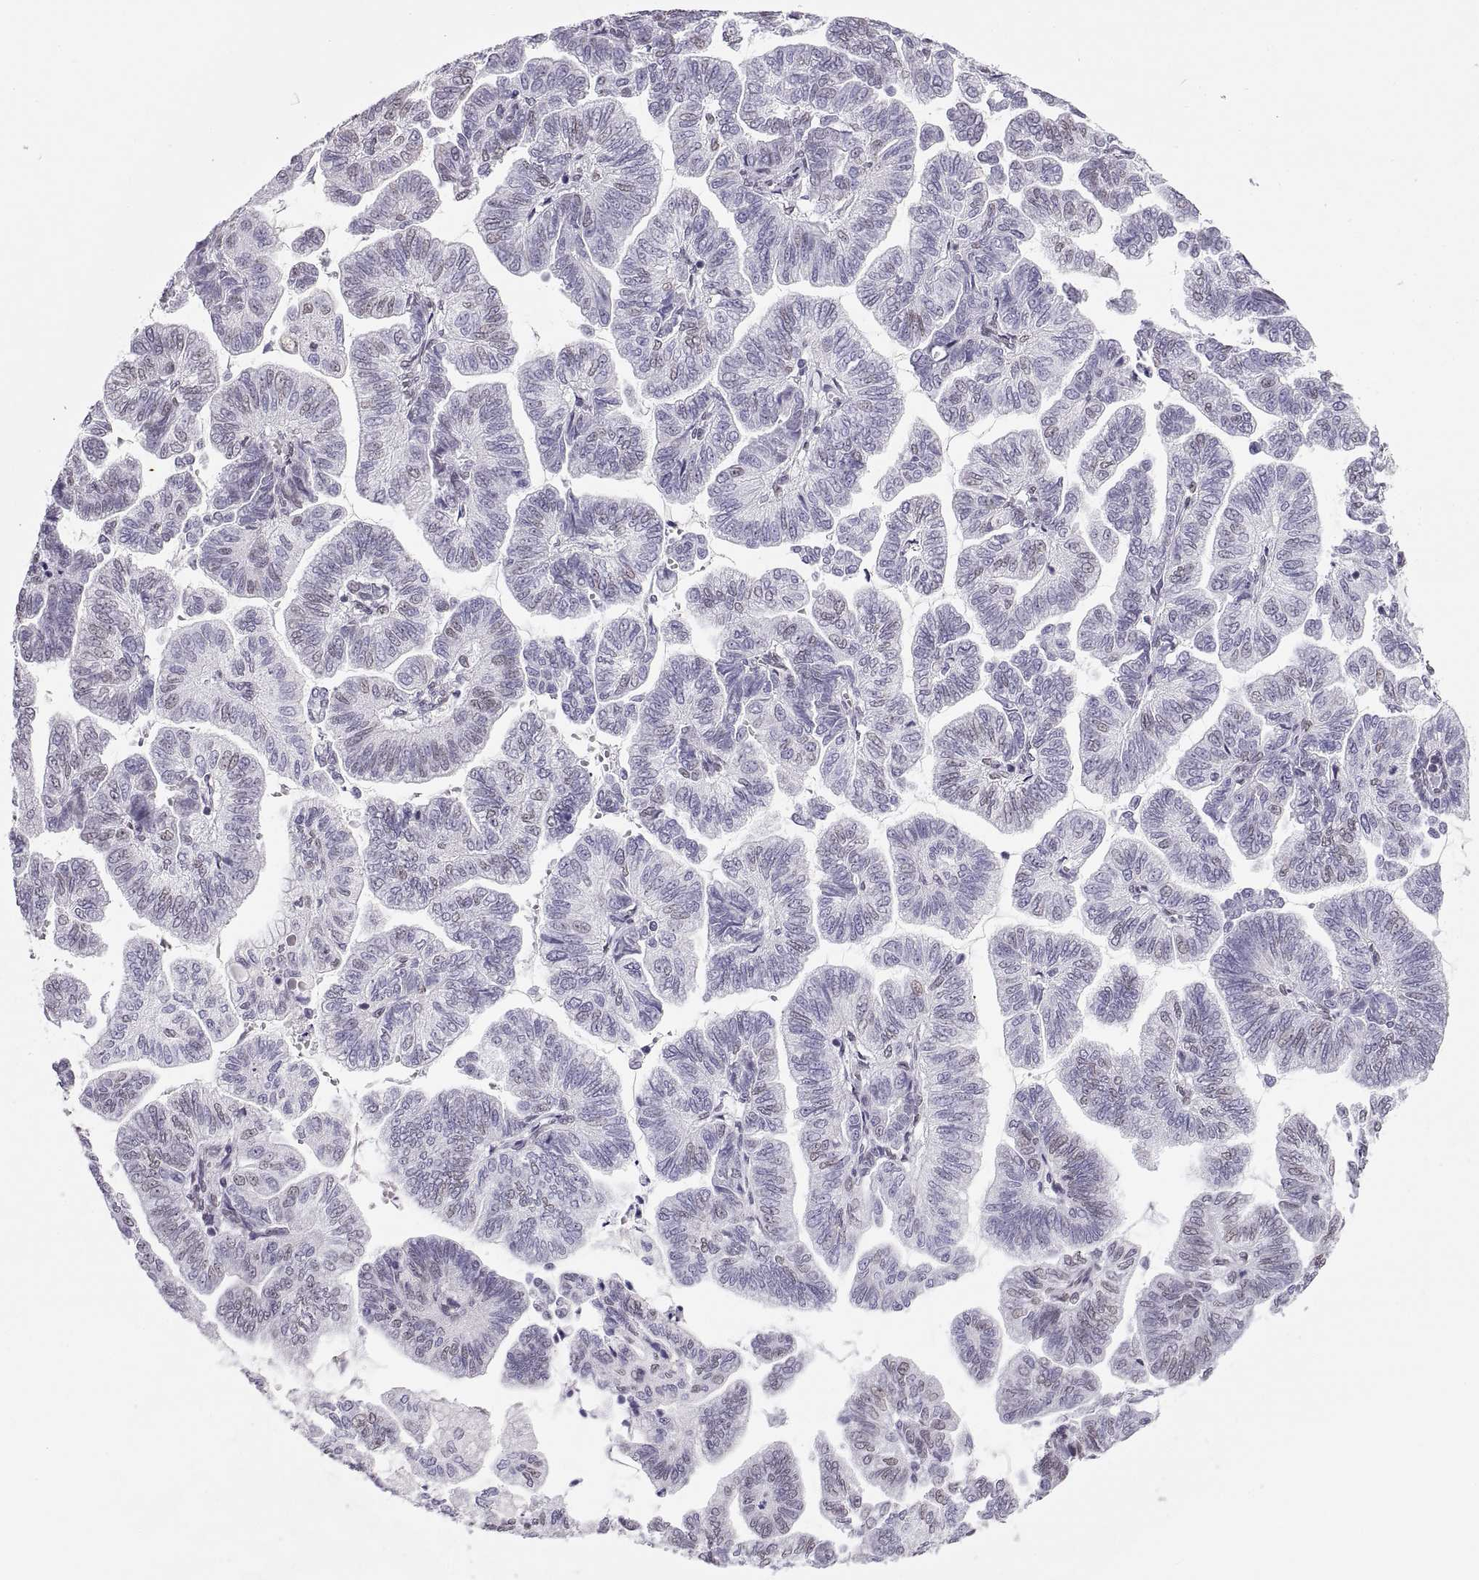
{"staining": {"intensity": "negative", "quantity": "none", "location": "none"}, "tissue": "stomach cancer", "cell_type": "Tumor cells", "image_type": "cancer", "snomed": [{"axis": "morphology", "description": "Adenocarcinoma, NOS"}, {"axis": "topography", "description": "Stomach"}], "caption": "Micrograph shows no significant protein staining in tumor cells of stomach cancer (adenocarcinoma).", "gene": "CARTPT", "patient": {"sex": "male", "age": 83}}